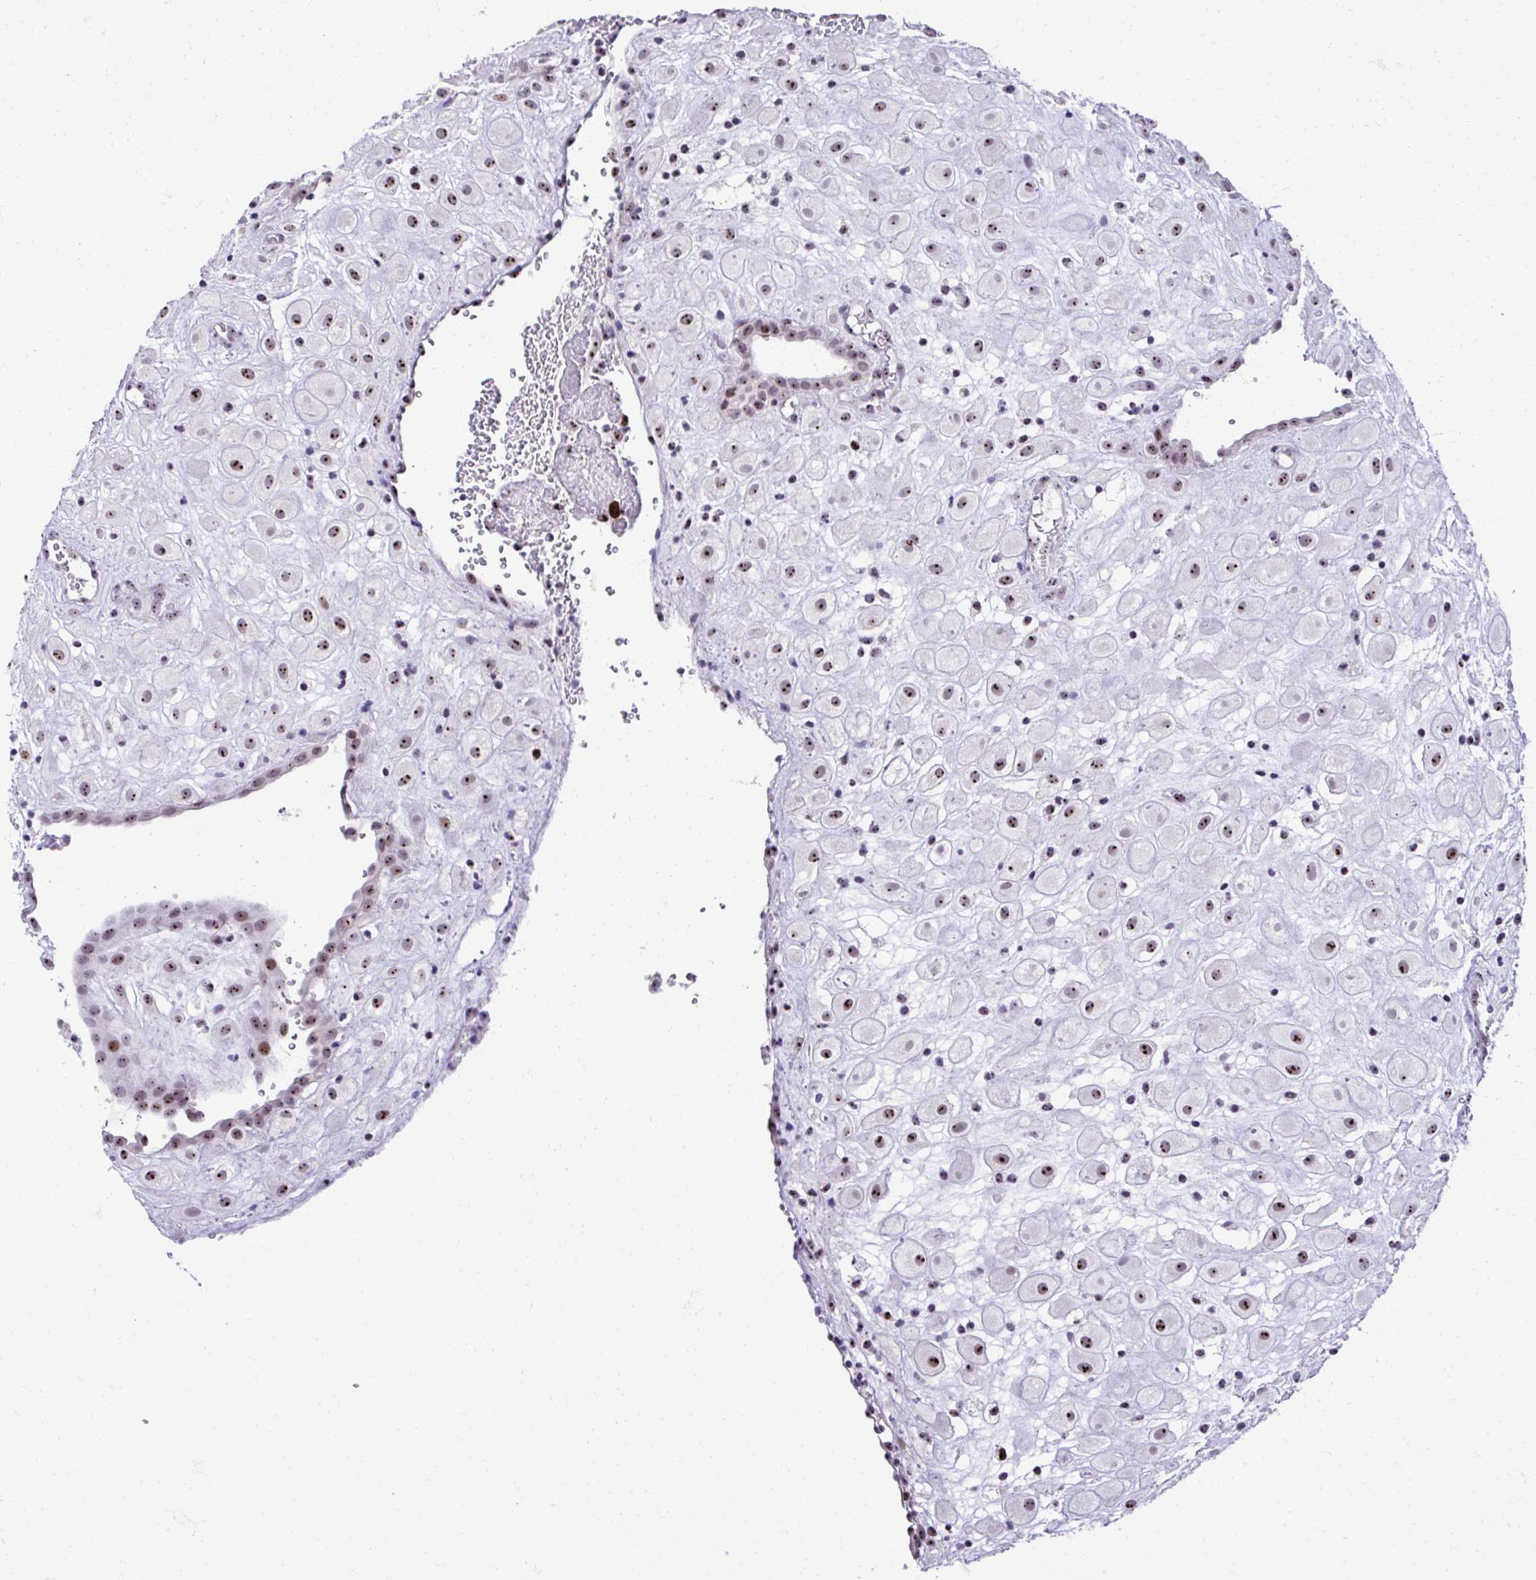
{"staining": {"intensity": "moderate", "quantity": "25%-75%", "location": "nuclear"}, "tissue": "placenta", "cell_type": "Decidual cells", "image_type": "normal", "snomed": [{"axis": "morphology", "description": "Normal tissue, NOS"}, {"axis": "topography", "description": "Placenta"}], "caption": "Benign placenta displays moderate nuclear staining in approximately 25%-75% of decidual cells.", "gene": "CEP72", "patient": {"sex": "female", "age": 24}}